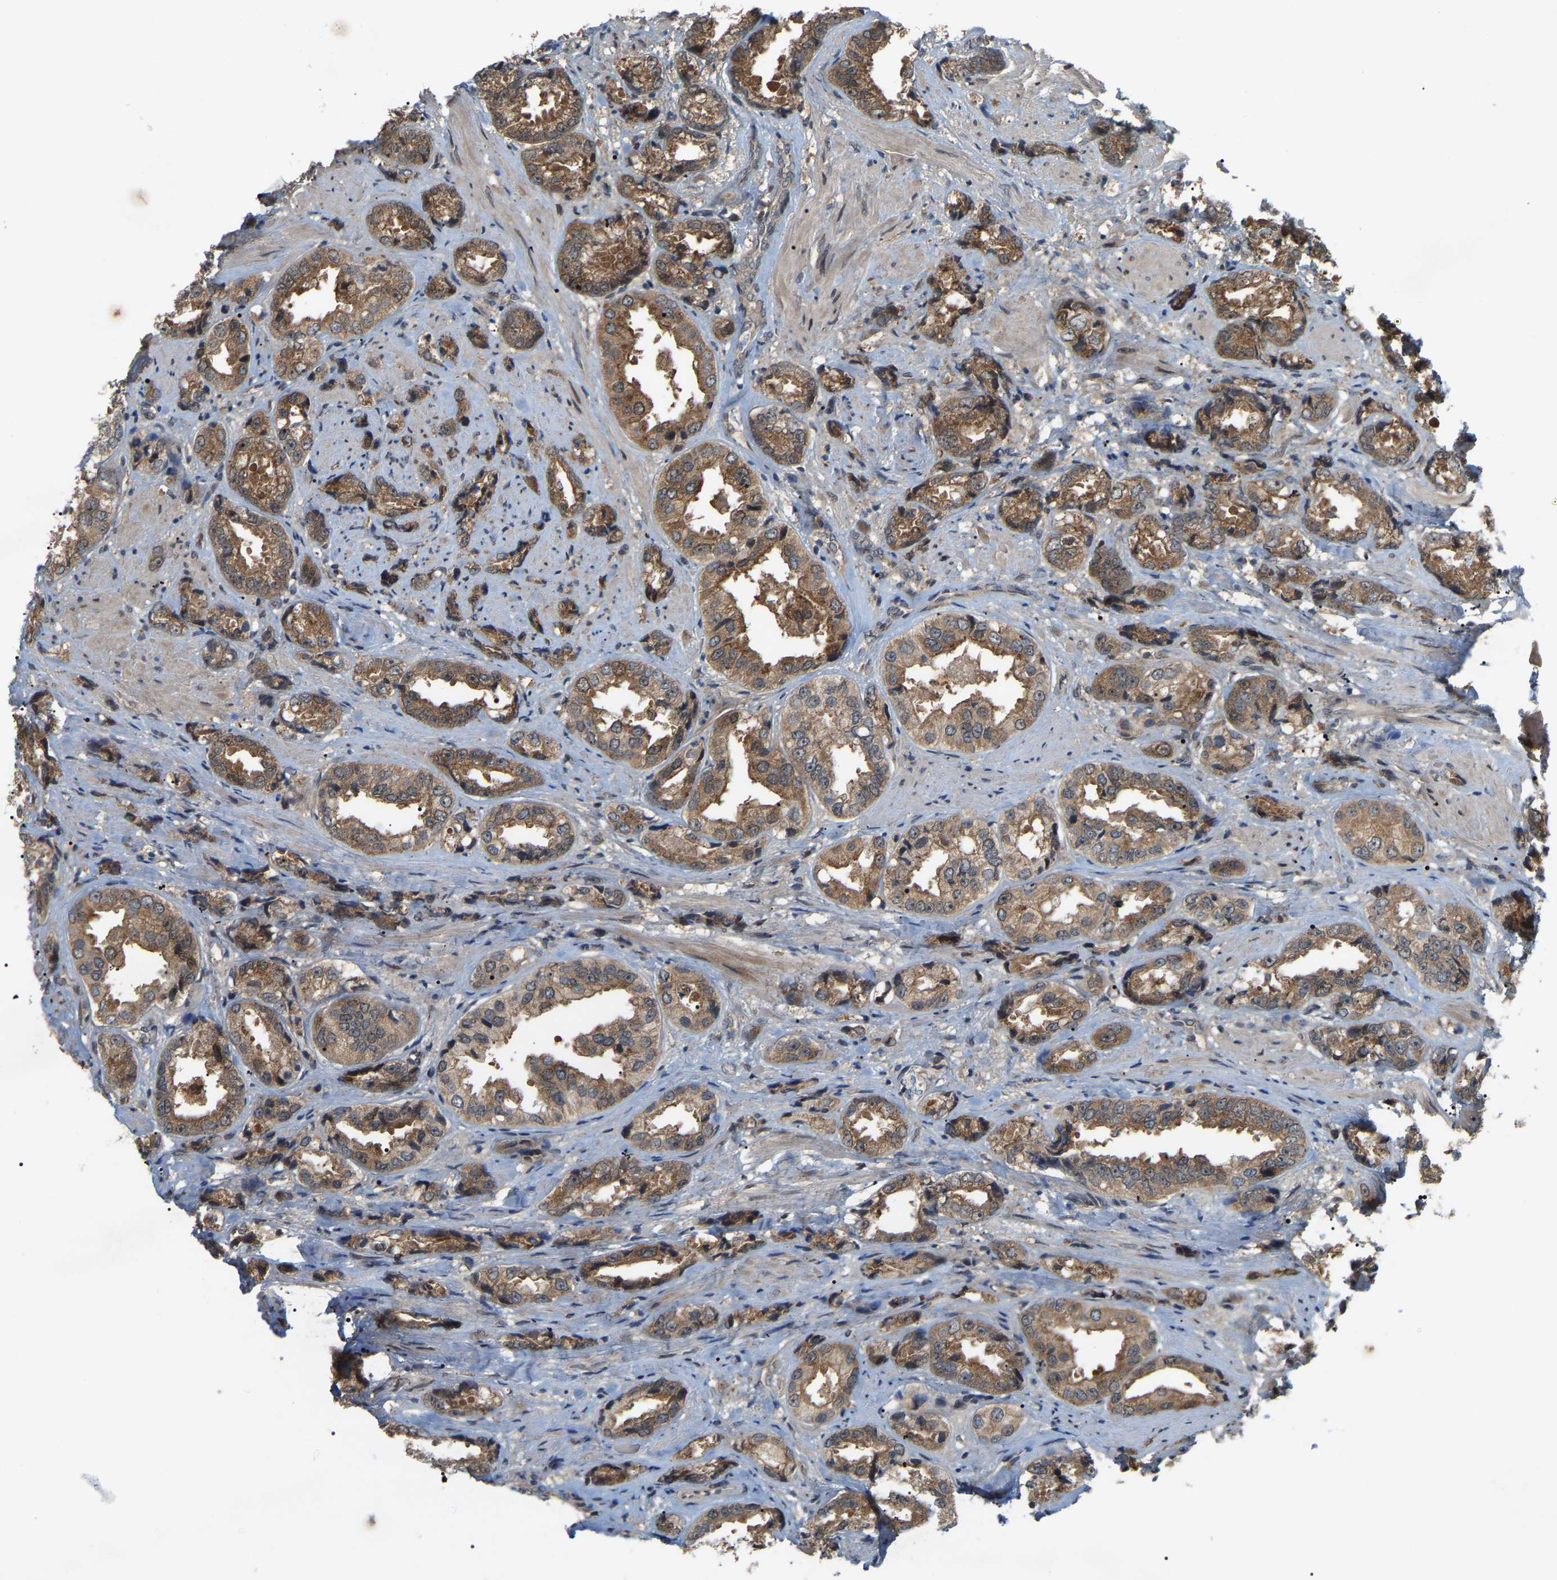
{"staining": {"intensity": "moderate", "quantity": ">75%", "location": "cytoplasmic/membranous"}, "tissue": "prostate cancer", "cell_type": "Tumor cells", "image_type": "cancer", "snomed": [{"axis": "morphology", "description": "Adenocarcinoma, High grade"}, {"axis": "topography", "description": "Prostate"}], "caption": "Immunohistochemical staining of human prostate cancer displays medium levels of moderate cytoplasmic/membranous protein expression in about >75% of tumor cells. (DAB (3,3'-diaminobenzidine) = brown stain, brightfield microscopy at high magnification).", "gene": "CROT", "patient": {"sex": "male", "age": 61}}